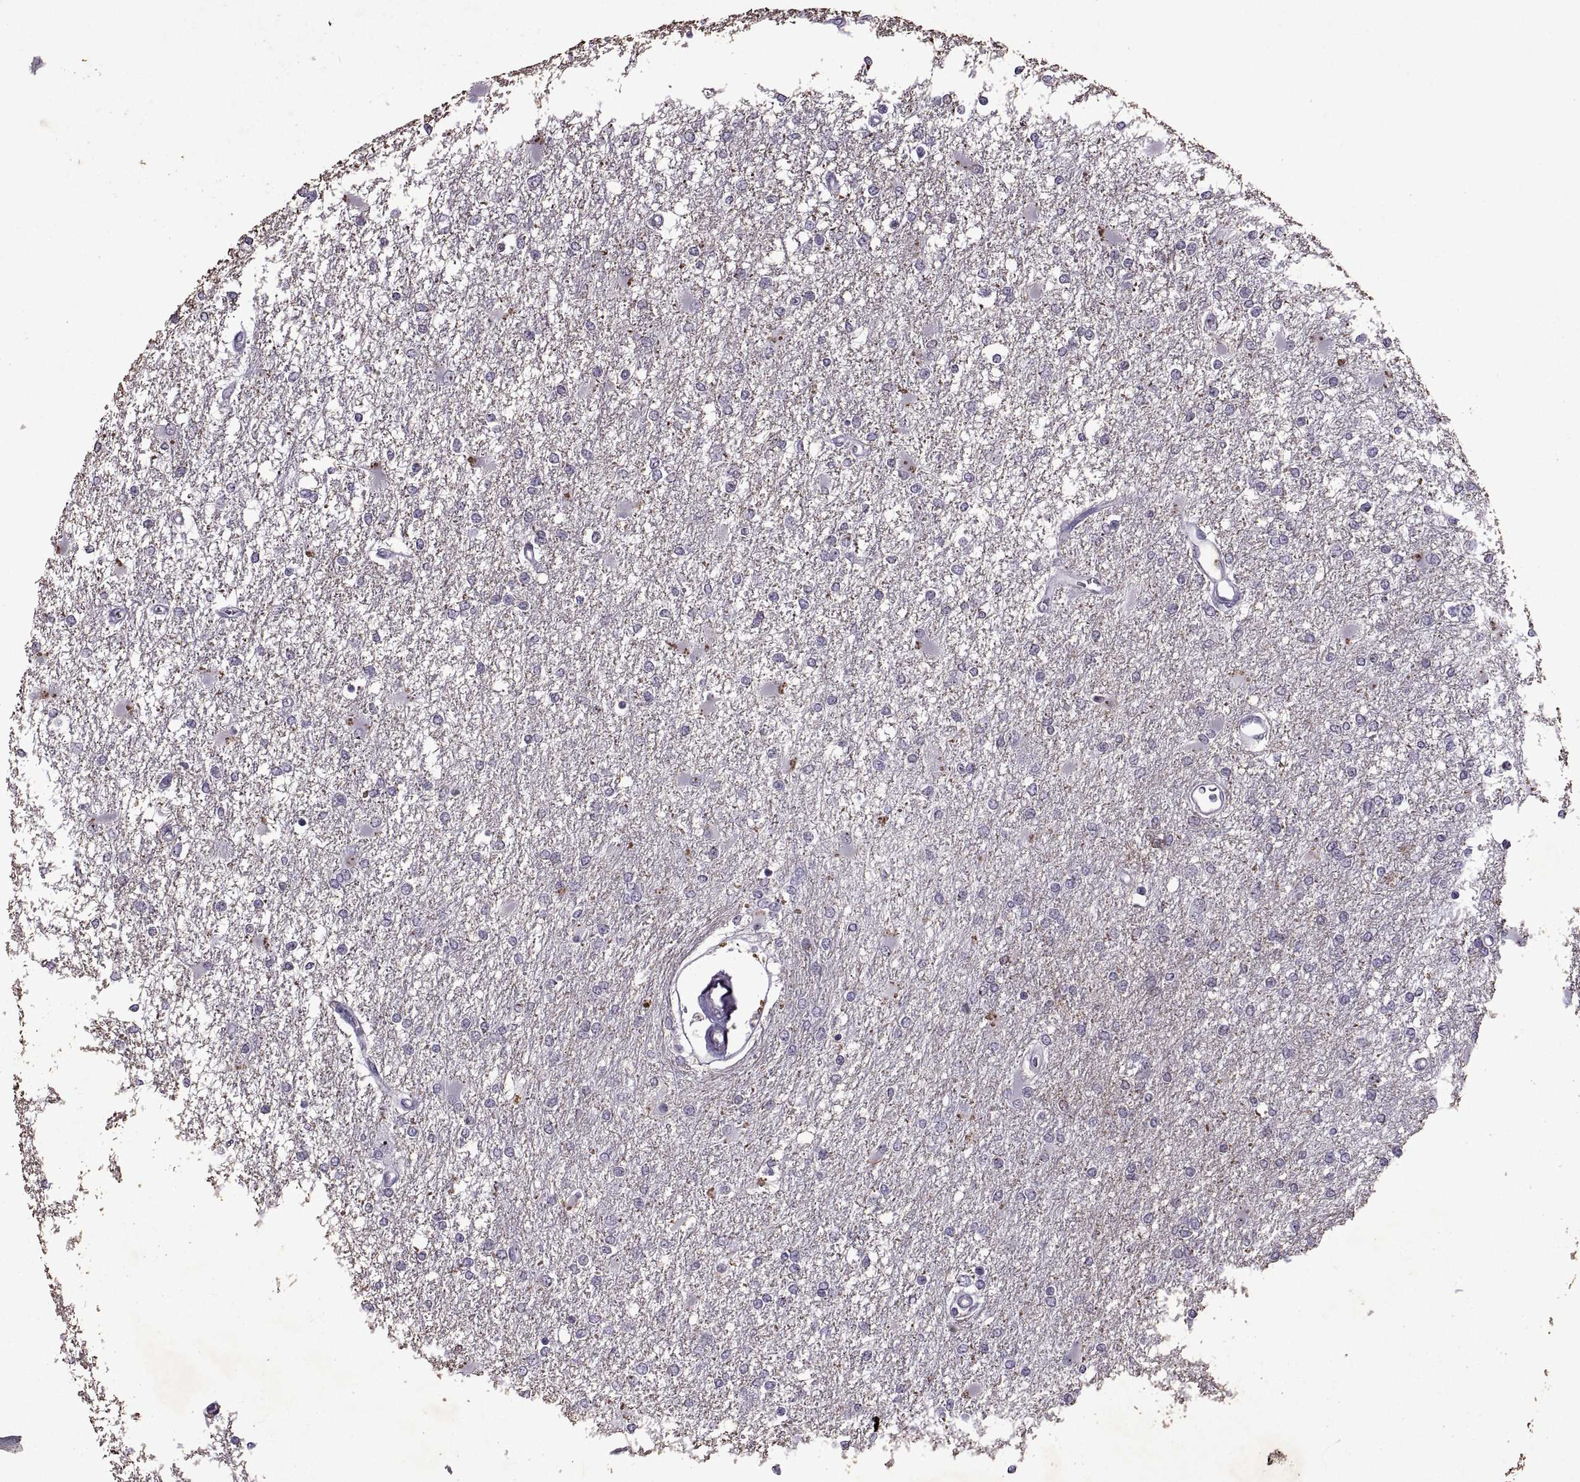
{"staining": {"intensity": "negative", "quantity": "none", "location": "none"}, "tissue": "glioma", "cell_type": "Tumor cells", "image_type": "cancer", "snomed": [{"axis": "morphology", "description": "Glioma, malignant, High grade"}, {"axis": "topography", "description": "Cerebral cortex"}], "caption": "Immunohistochemical staining of malignant high-grade glioma displays no significant staining in tumor cells.", "gene": "SINHCAF", "patient": {"sex": "male", "age": 79}}